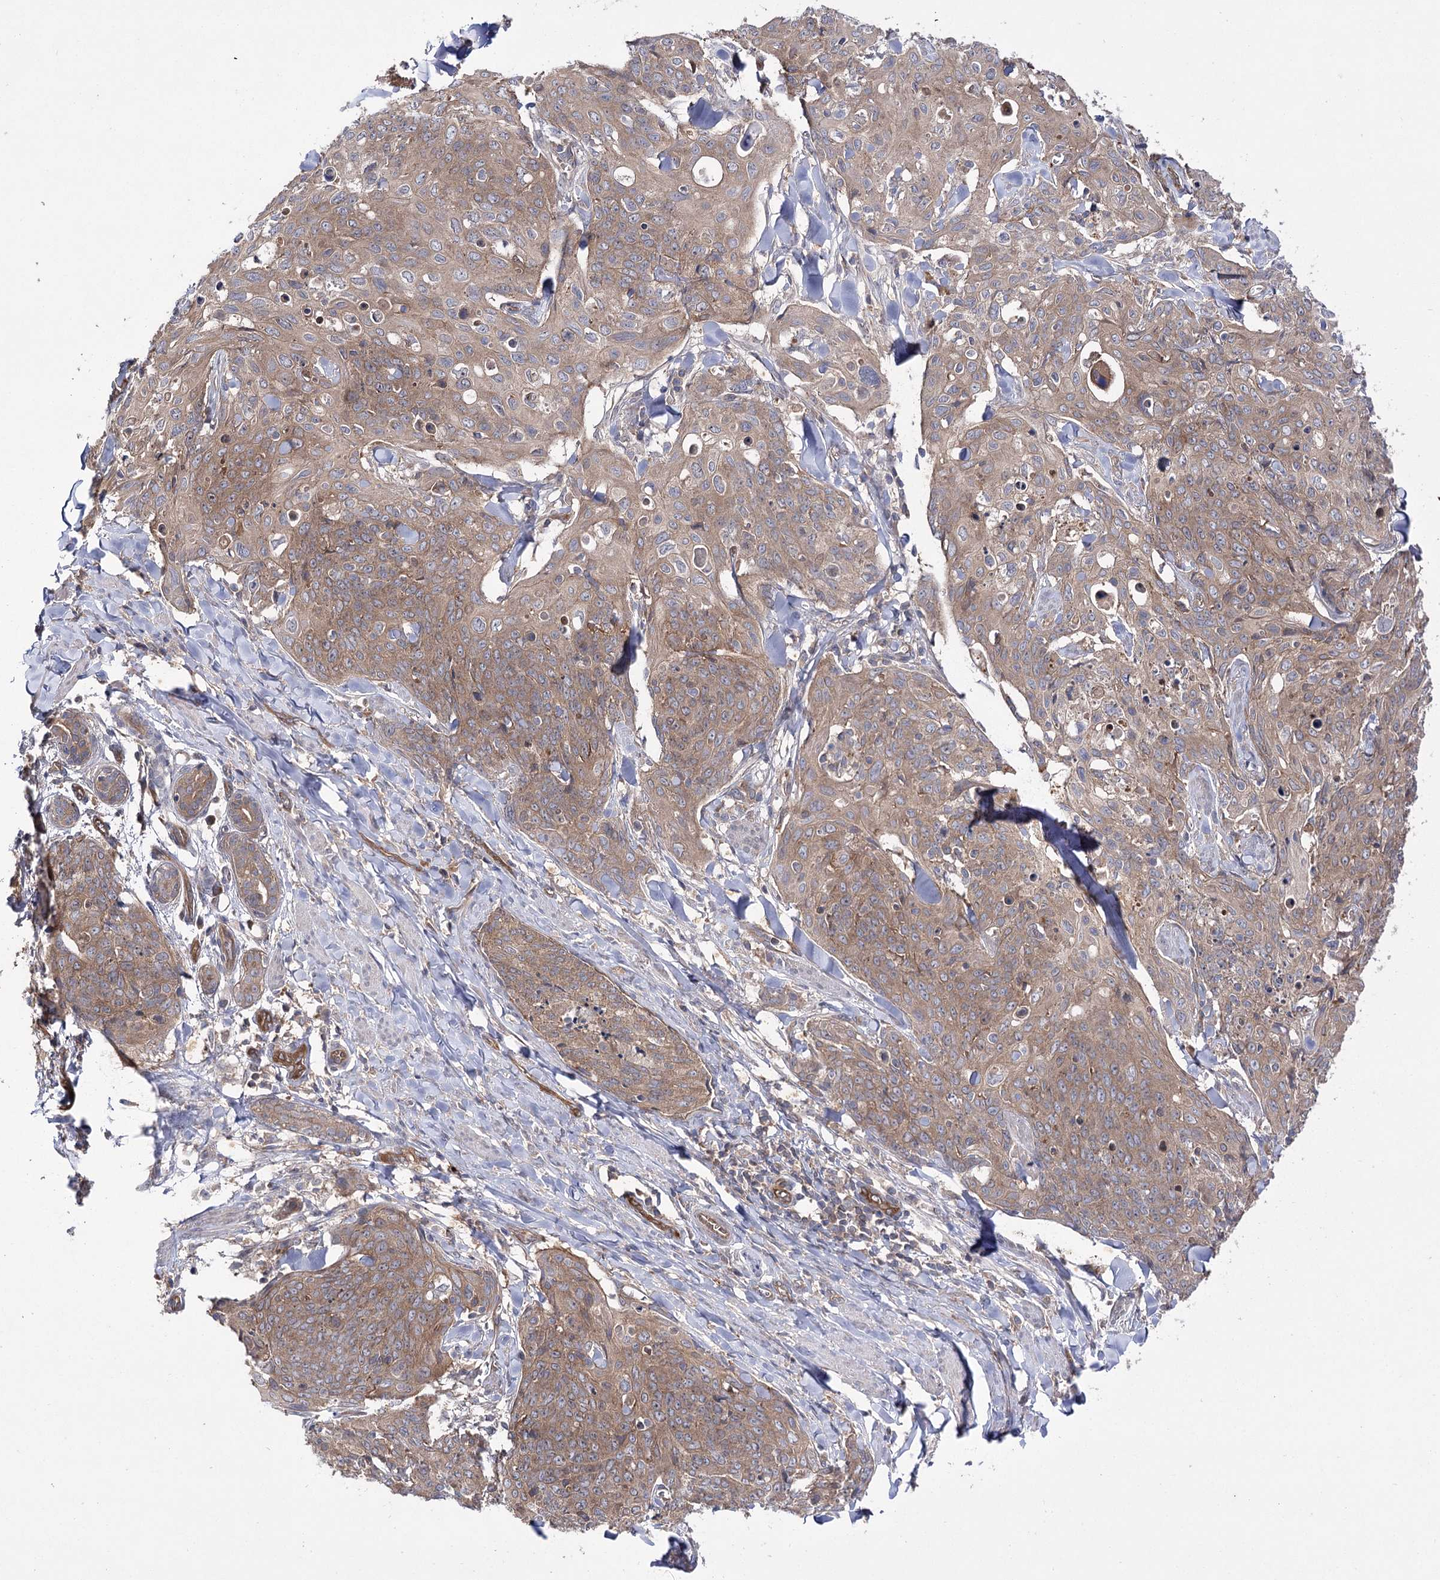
{"staining": {"intensity": "moderate", "quantity": ">75%", "location": "cytoplasmic/membranous"}, "tissue": "skin cancer", "cell_type": "Tumor cells", "image_type": "cancer", "snomed": [{"axis": "morphology", "description": "Squamous cell carcinoma, NOS"}, {"axis": "topography", "description": "Skin"}, {"axis": "topography", "description": "Vulva"}], "caption": "Squamous cell carcinoma (skin) stained with a brown dye exhibits moderate cytoplasmic/membranous positive staining in approximately >75% of tumor cells.", "gene": "BCR", "patient": {"sex": "female", "age": 85}}